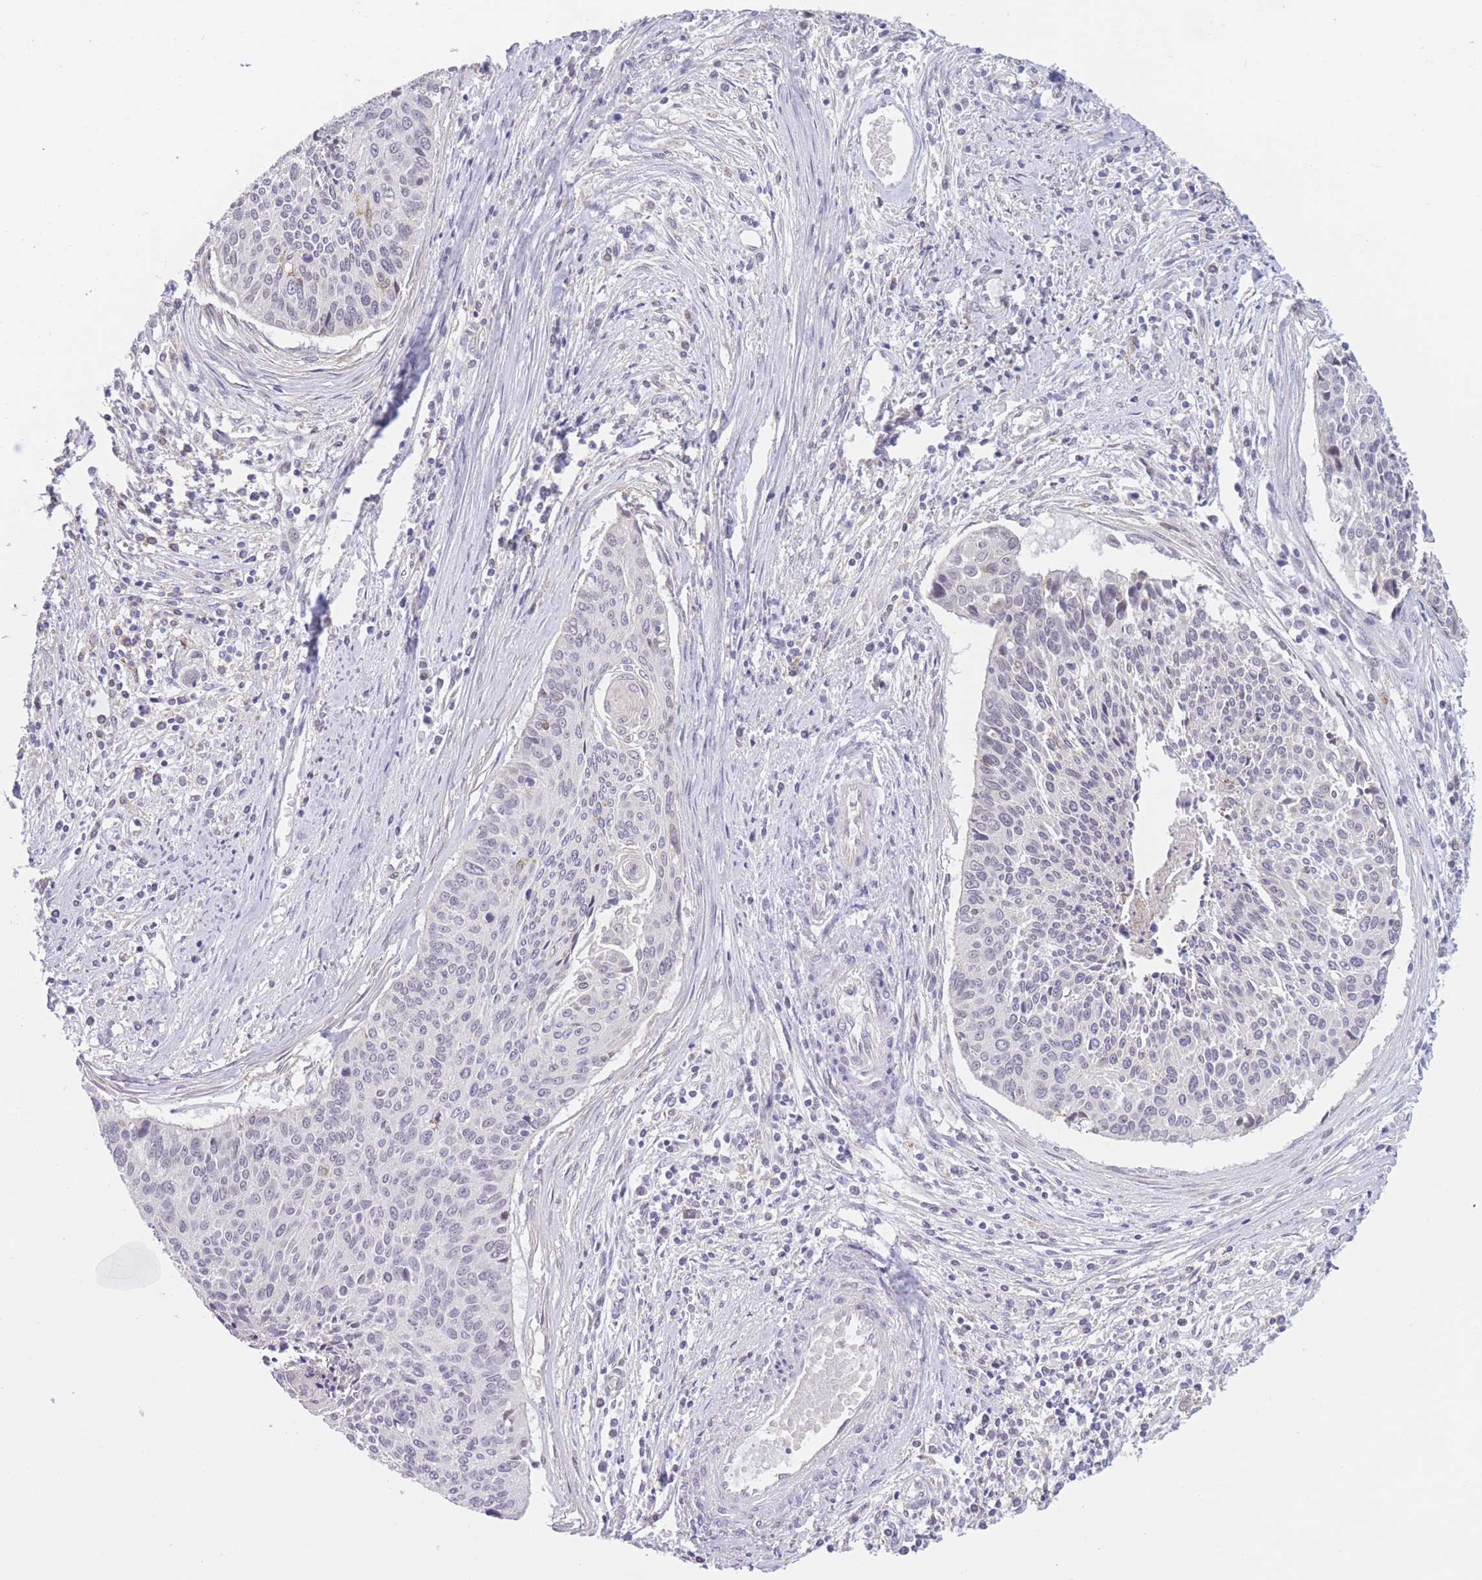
{"staining": {"intensity": "negative", "quantity": "none", "location": "none"}, "tissue": "cervical cancer", "cell_type": "Tumor cells", "image_type": "cancer", "snomed": [{"axis": "morphology", "description": "Squamous cell carcinoma, NOS"}, {"axis": "topography", "description": "Cervix"}], "caption": "Cervical cancer was stained to show a protein in brown. There is no significant expression in tumor cells.", "gene": "PODXL", "patient": {"sex": "female", "age": 55}}